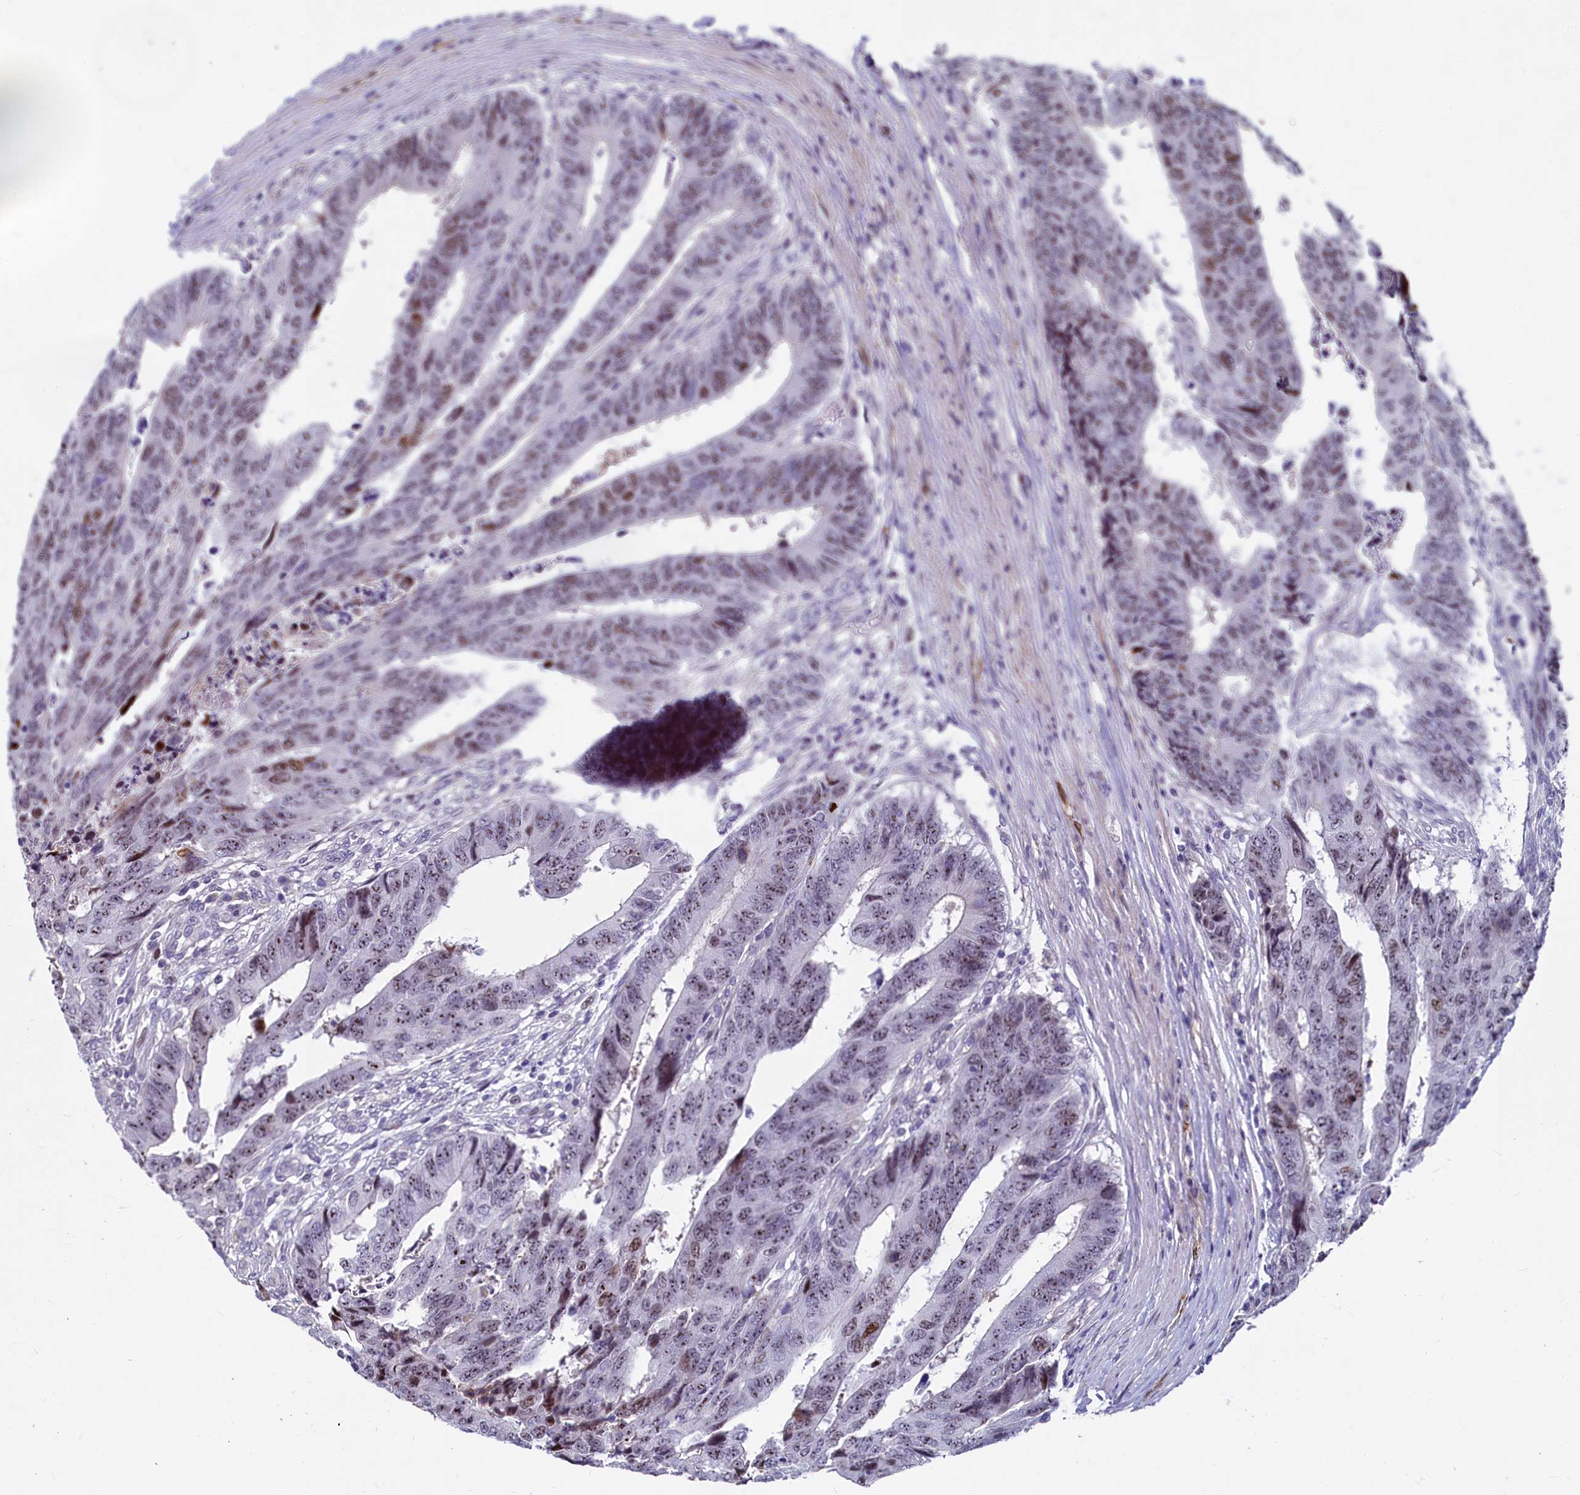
{"staining": {"intensity": "moderate", "quantity": ">75%", "location": "nuclear"}, "tissue": "colorectal cancer", "cell_type": "Tumor cells", "image_type": "cancer", "snomed": [{"axis": "morphology", "description": "Adenocarcinoma, NOS"}, {"axis": "topography", "description": "Rectum"}], "caption": "Approximately >75% of tumor cells in colorectal cancer exhibit moderate nuclear protein staining as visualized by brown immunohistochemical staining.", "gene": "ASXL3", "patient": {"sex": "male", "age": 84}}